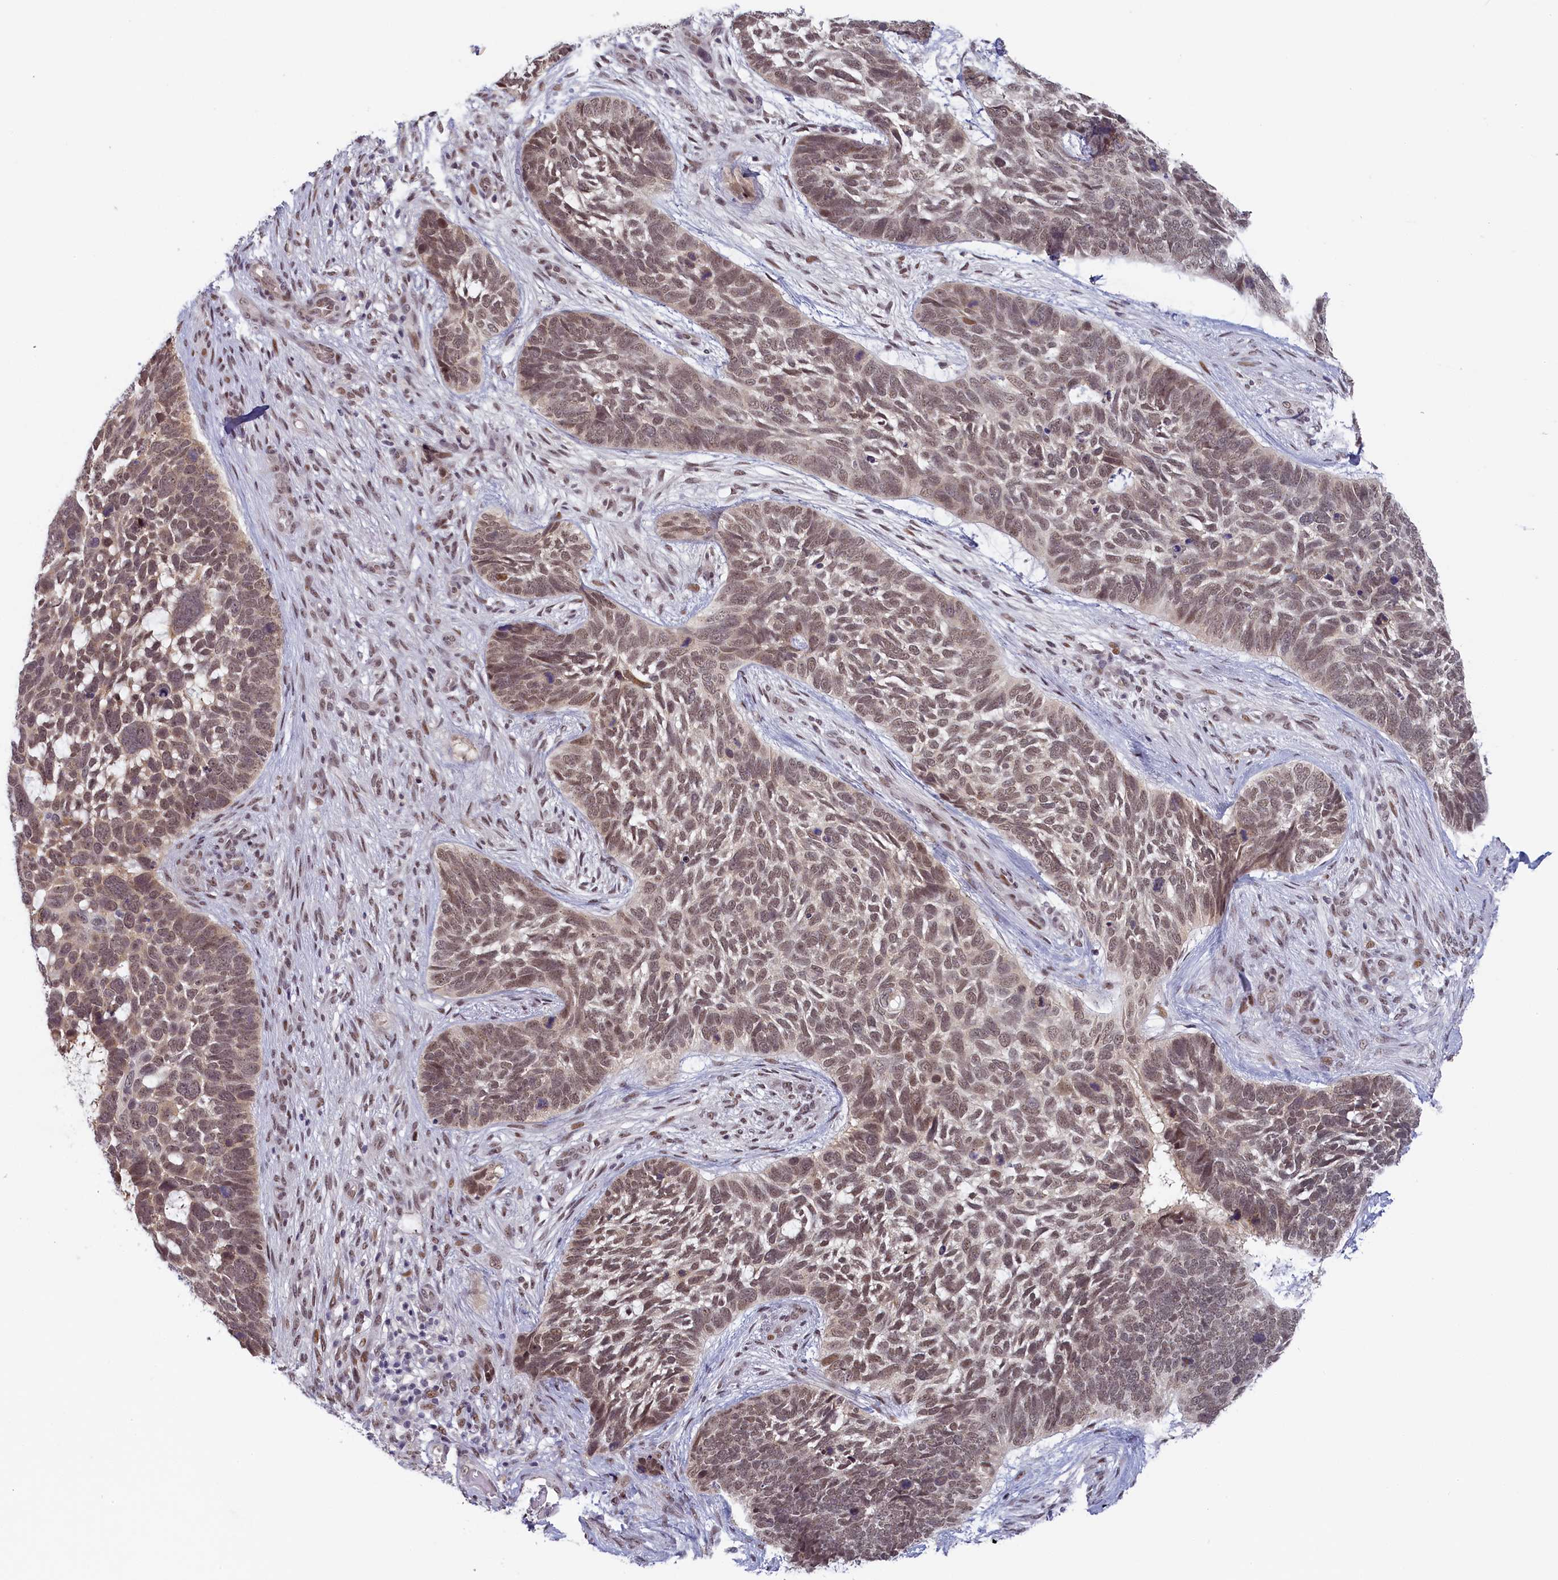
{"staining": {"intensity": "moderate", "quantity": ">75%", "location": "nuclear"}, "tissue": "skin cancer", "cell_type": "Tumor cells", "image_type": "cancer", "snomed": [{"axis": "morphology", "description": "Basal cell carcinoma"}, {"axis": "topography", "description": "Skin"}], "caption": "A medium amount of moderate nuclear positivity is present in approximately >75% of tumor cells in basal cell carcinoma (skin) tissue.", "gene": "SEC31B", "patient": {"sex": "male", "age": 88}}